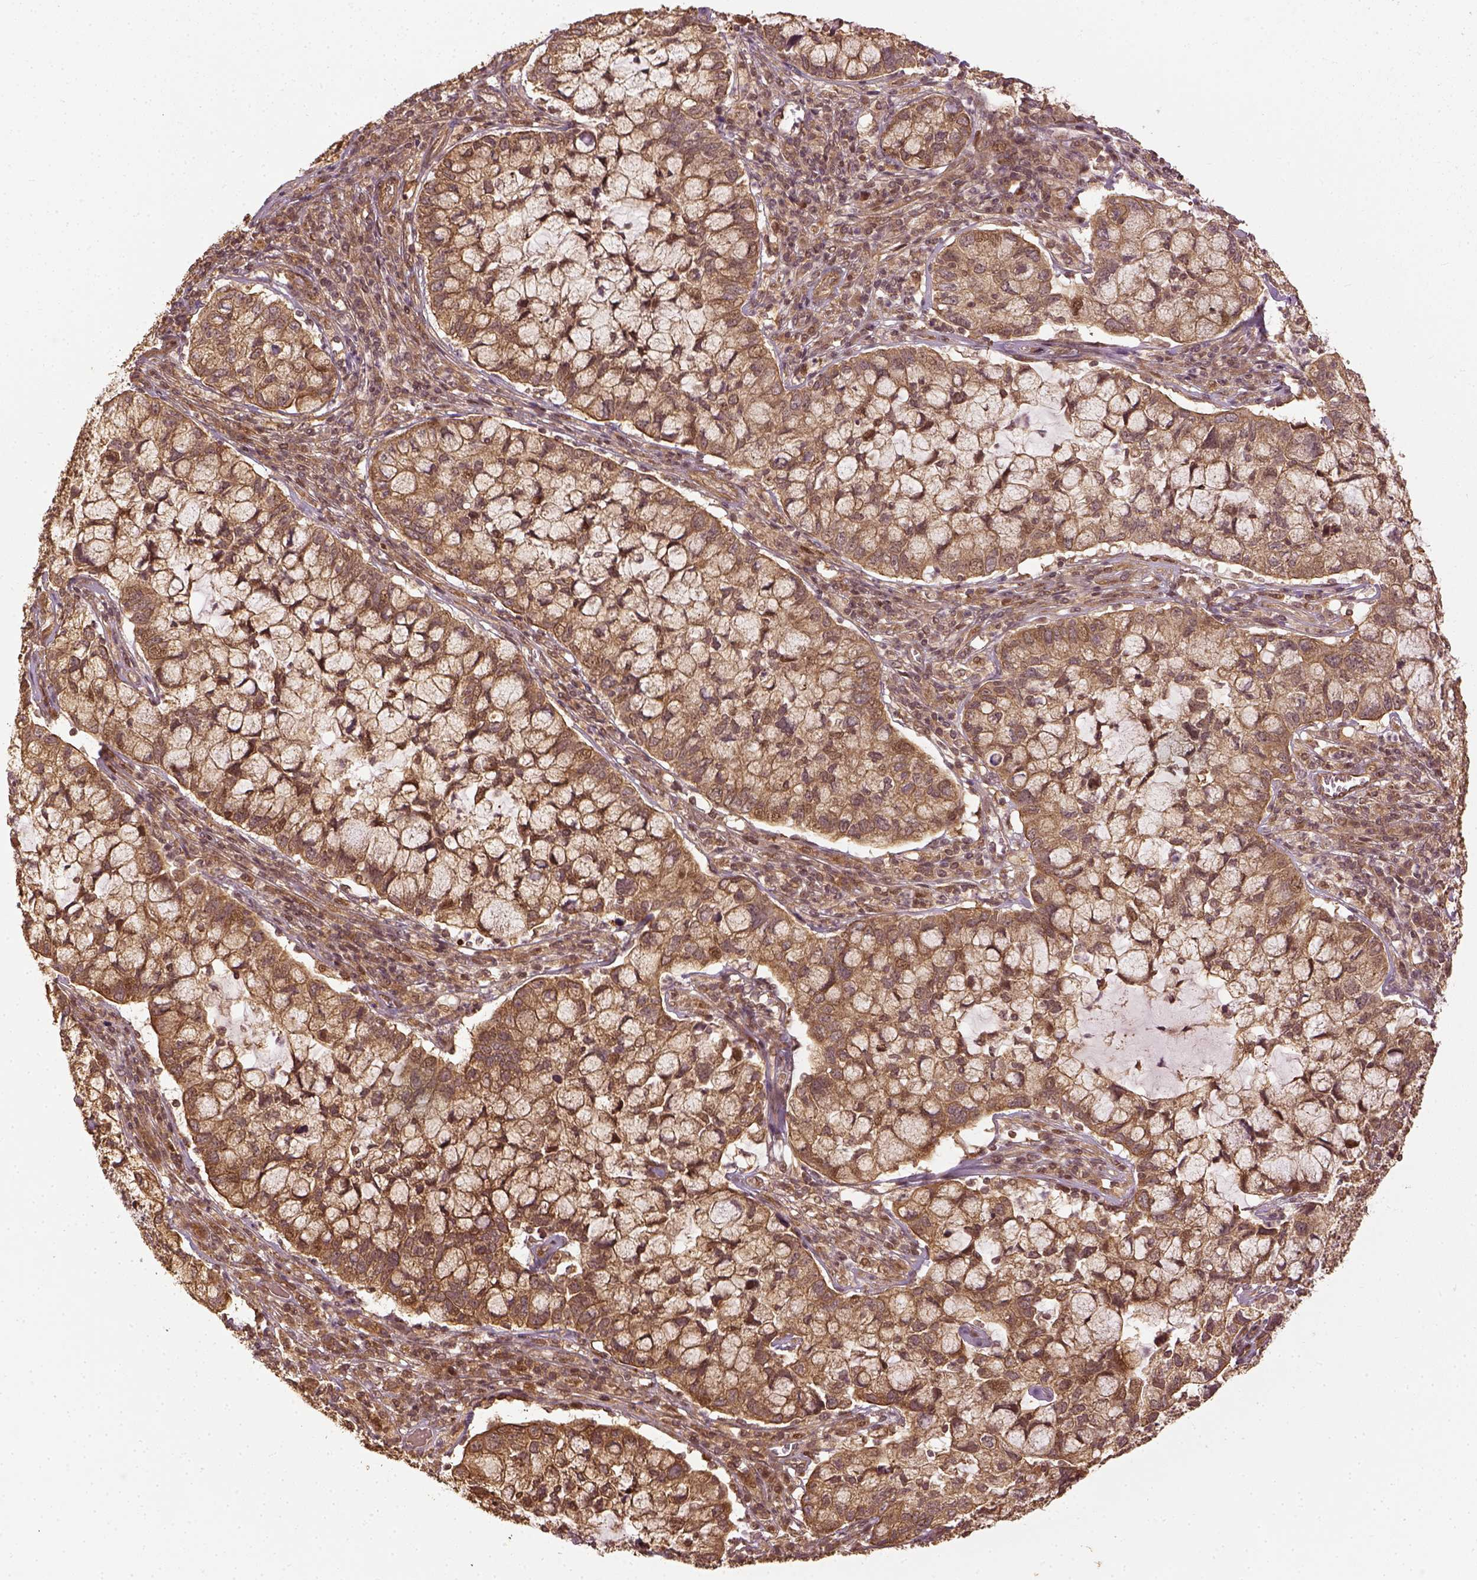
{"staining": {"intensity": "moderate", "quantity": "25%-75%", "location": "cytoplasmic/membranous"}, "tissue": "cervical cancer", "cell_type": "Tumor cells", "image_type": "cancer", "snomed": [{"axis": "morphology", "description": "Adenocarcinoma, NOS"}, {"axis": "topography", "description": "Cervix"}], "caption": "Cervical adenocarcinoma stained with immunohistochemistry (IHC) exhibits moderate cytoplasmic/membranous staining in approximately 25%-75% of tumor cells.", "gene": "VEGFA", "patient": {"sex": "female", "age": 40}}